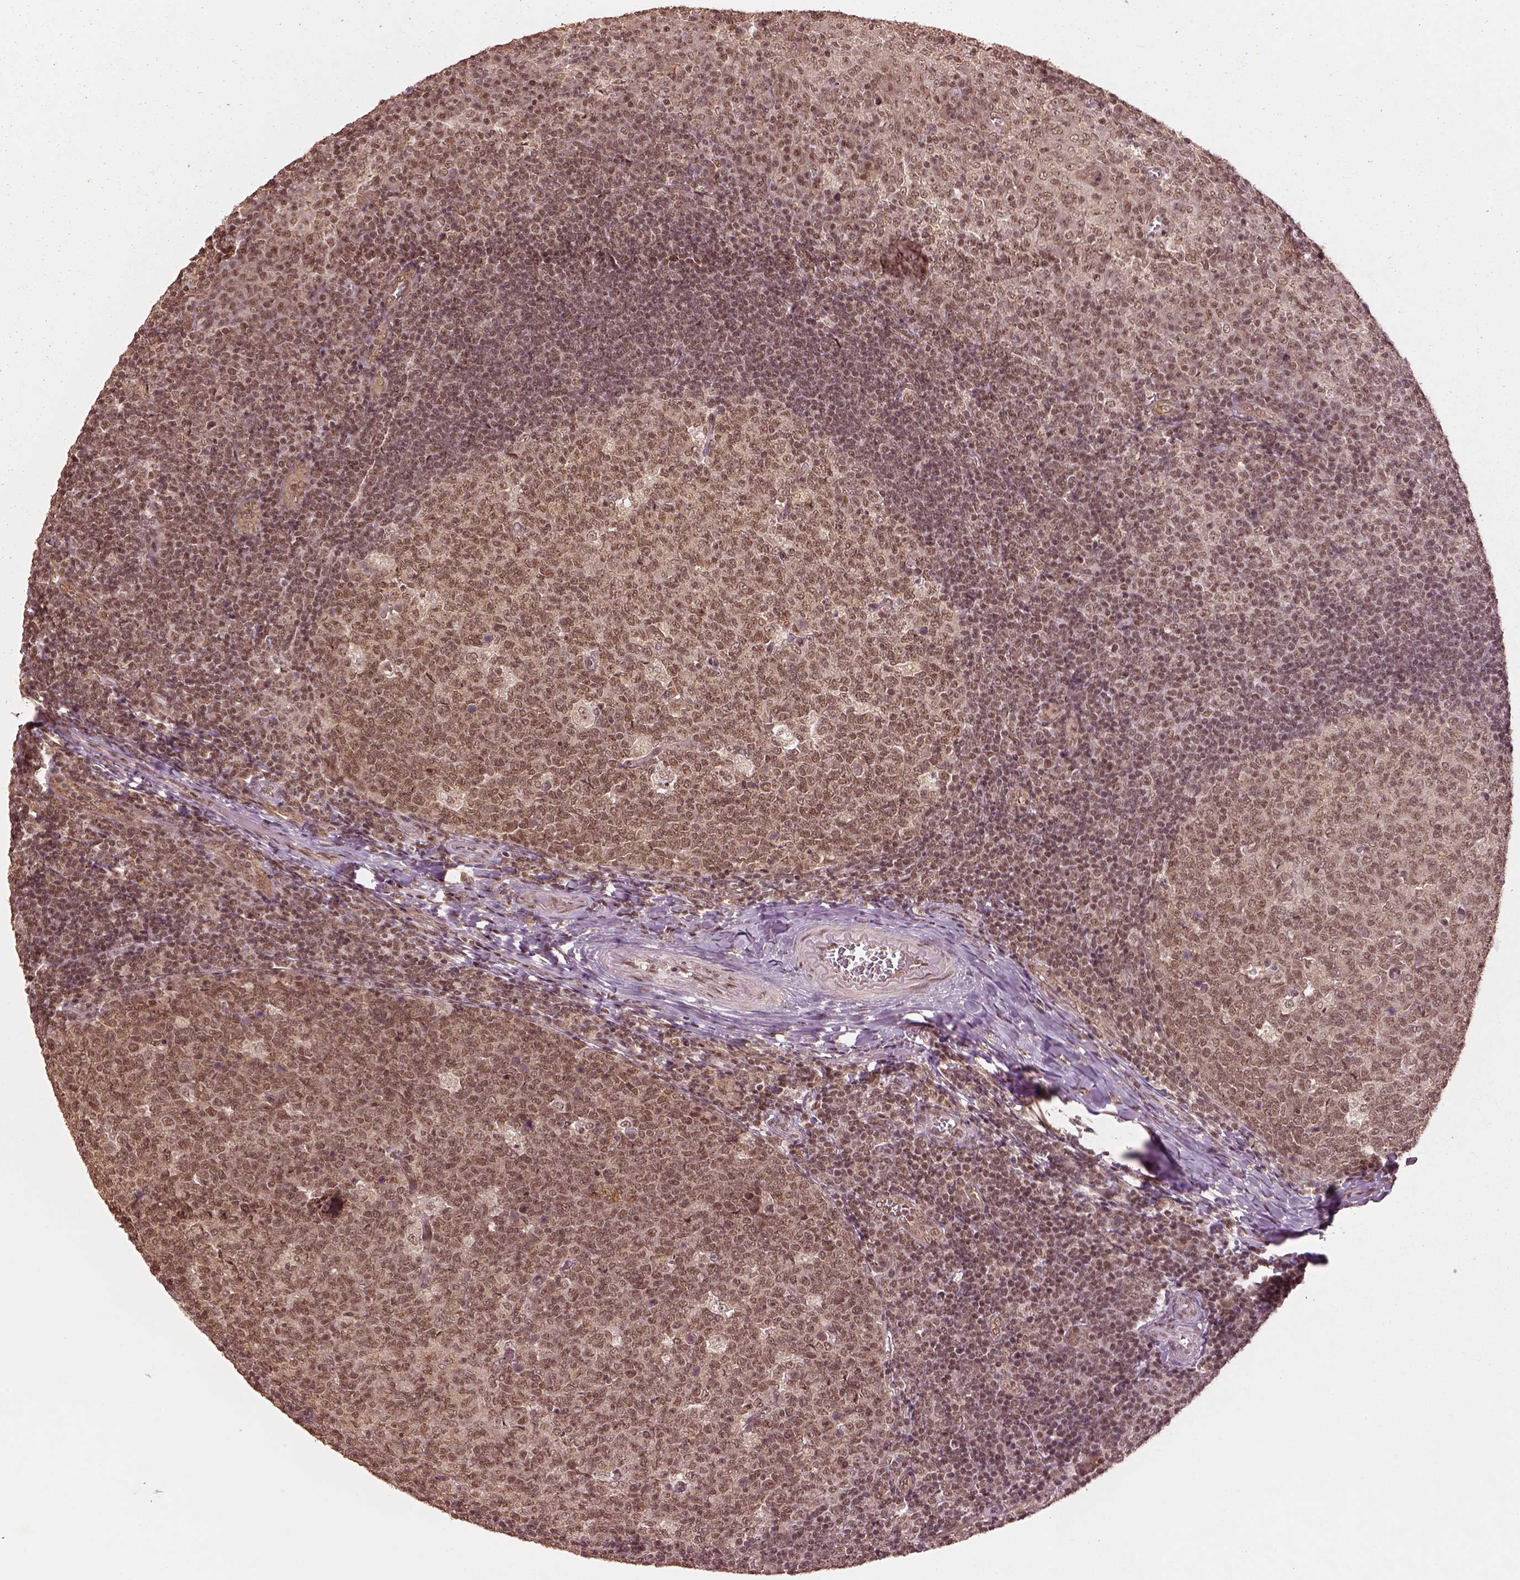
{"staining": {"intensity": "moderate", "quantity": ">75%", "location": "nuclear"}, "tissue": "tonsil", "cell_type": "Germinal center cells", "image_type": "normal", "snomed": [{"axis": "morphology", "description": "Normal tissue, NOS"}, {"axis": "topography", "description": "Tonsil"}], "caption": "Protein staining shows moderate nuclear staining in about >75% of germinal center cells in normal tonsil. The protein of interest is shown in brown color, while the nuclei are stained blue.", "gene": "BRD9", "patient": {"sex": "female", "age": 13}}